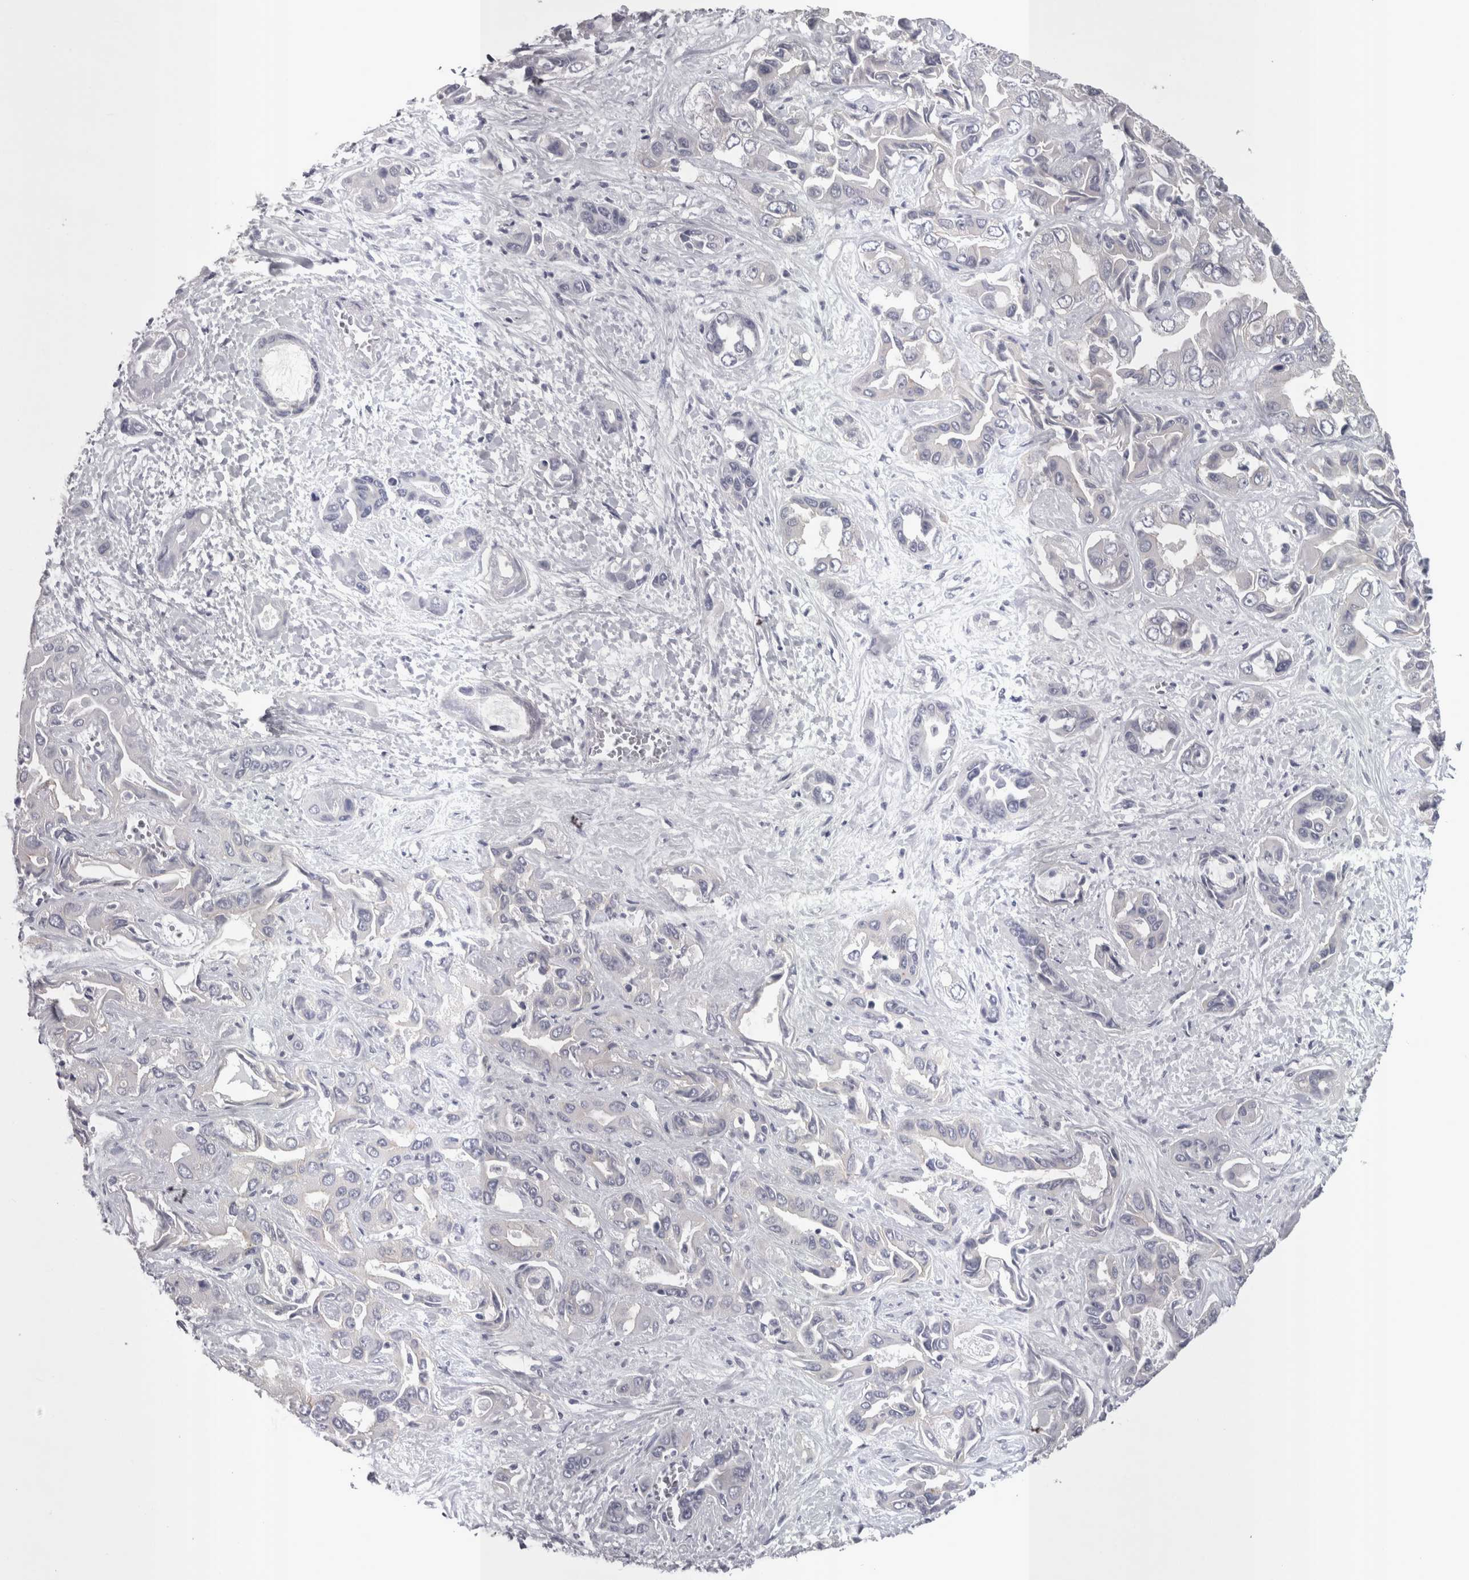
{"staining": {"intensity": "negative", "quantity": "none", "location": "none"}, "tissue": "liver cancer", "cell_type": "Tumor cells", "image_type": "cancer", "snomed": [{"axis": "morphology", "description": "Cholangiocarcinoma"}, {"axis": "topography", "description": "Liver"}], "caption": "Immunohistochemistry (IHC) image of neoplastic tissue: human cholangiocarcinoma (liver) stained with DAB (3,3'-diaminobenzidine) reveals no significant protein expression in tumor cells.", "gene": "LYZL6", "patient": {"sex": "female", "age": 52}}